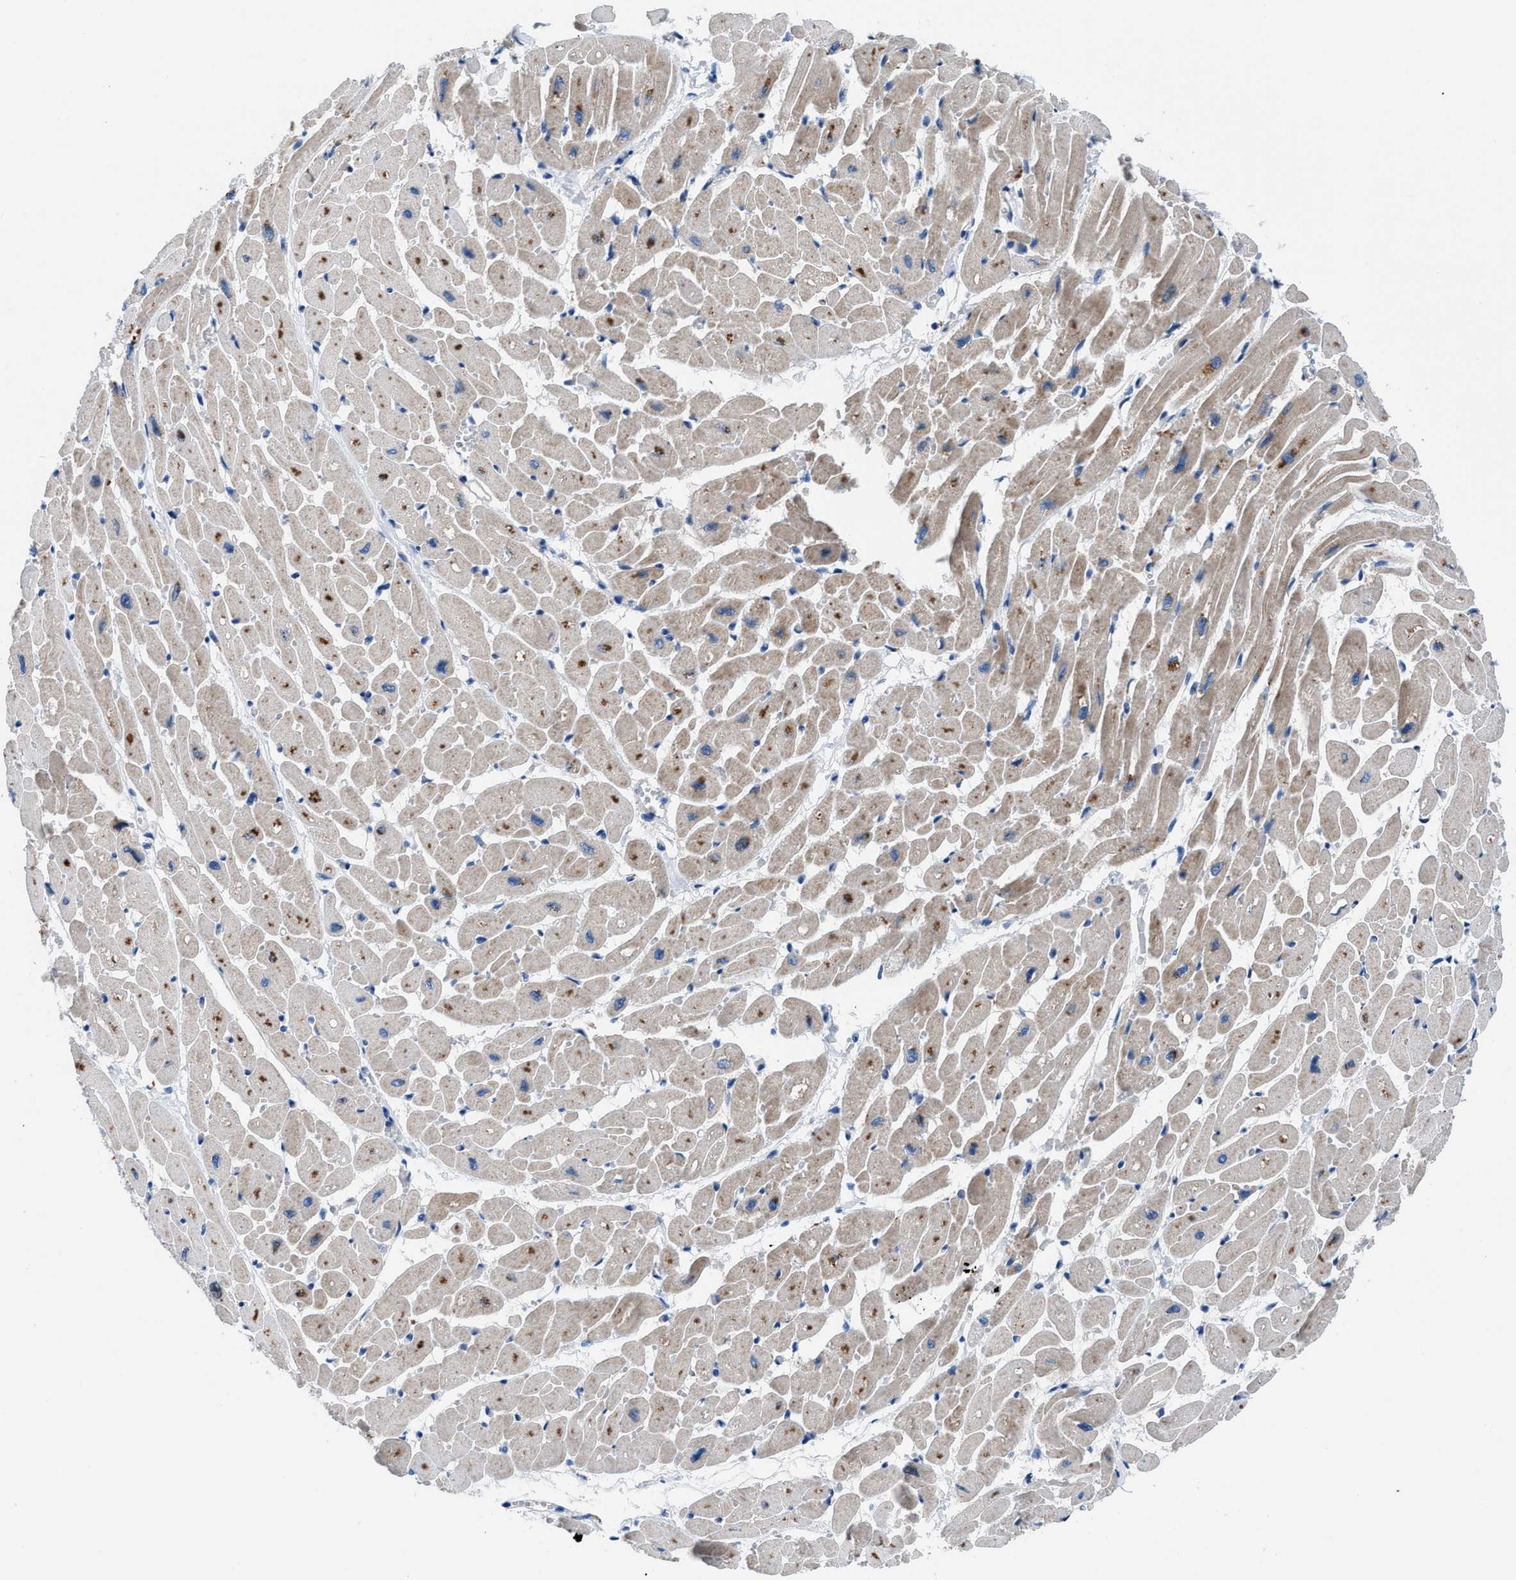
{"staining": {"intensity": "moderate", "quantity": ">75%", "location": "cytoplasmic/membranous"}, "tissue": "heart muscle", "cell_type": "Cardiomyocytes", "image_type": "normal", "snomed": [{"axis": "morphology", "description": "Normal tissue, NOS"}, {"axis": "topography", "description": "Heart"}], "caption": "A histopathology image of human heart muscle stained for a protein shows moderate cytoplasmic/membranous brown staining in cardiomyocytes. (DAB = brown stain, brightfield microscopy at high magnification).", "gene": "UAP1", "patient": {"sex": "male", "age": 45}}